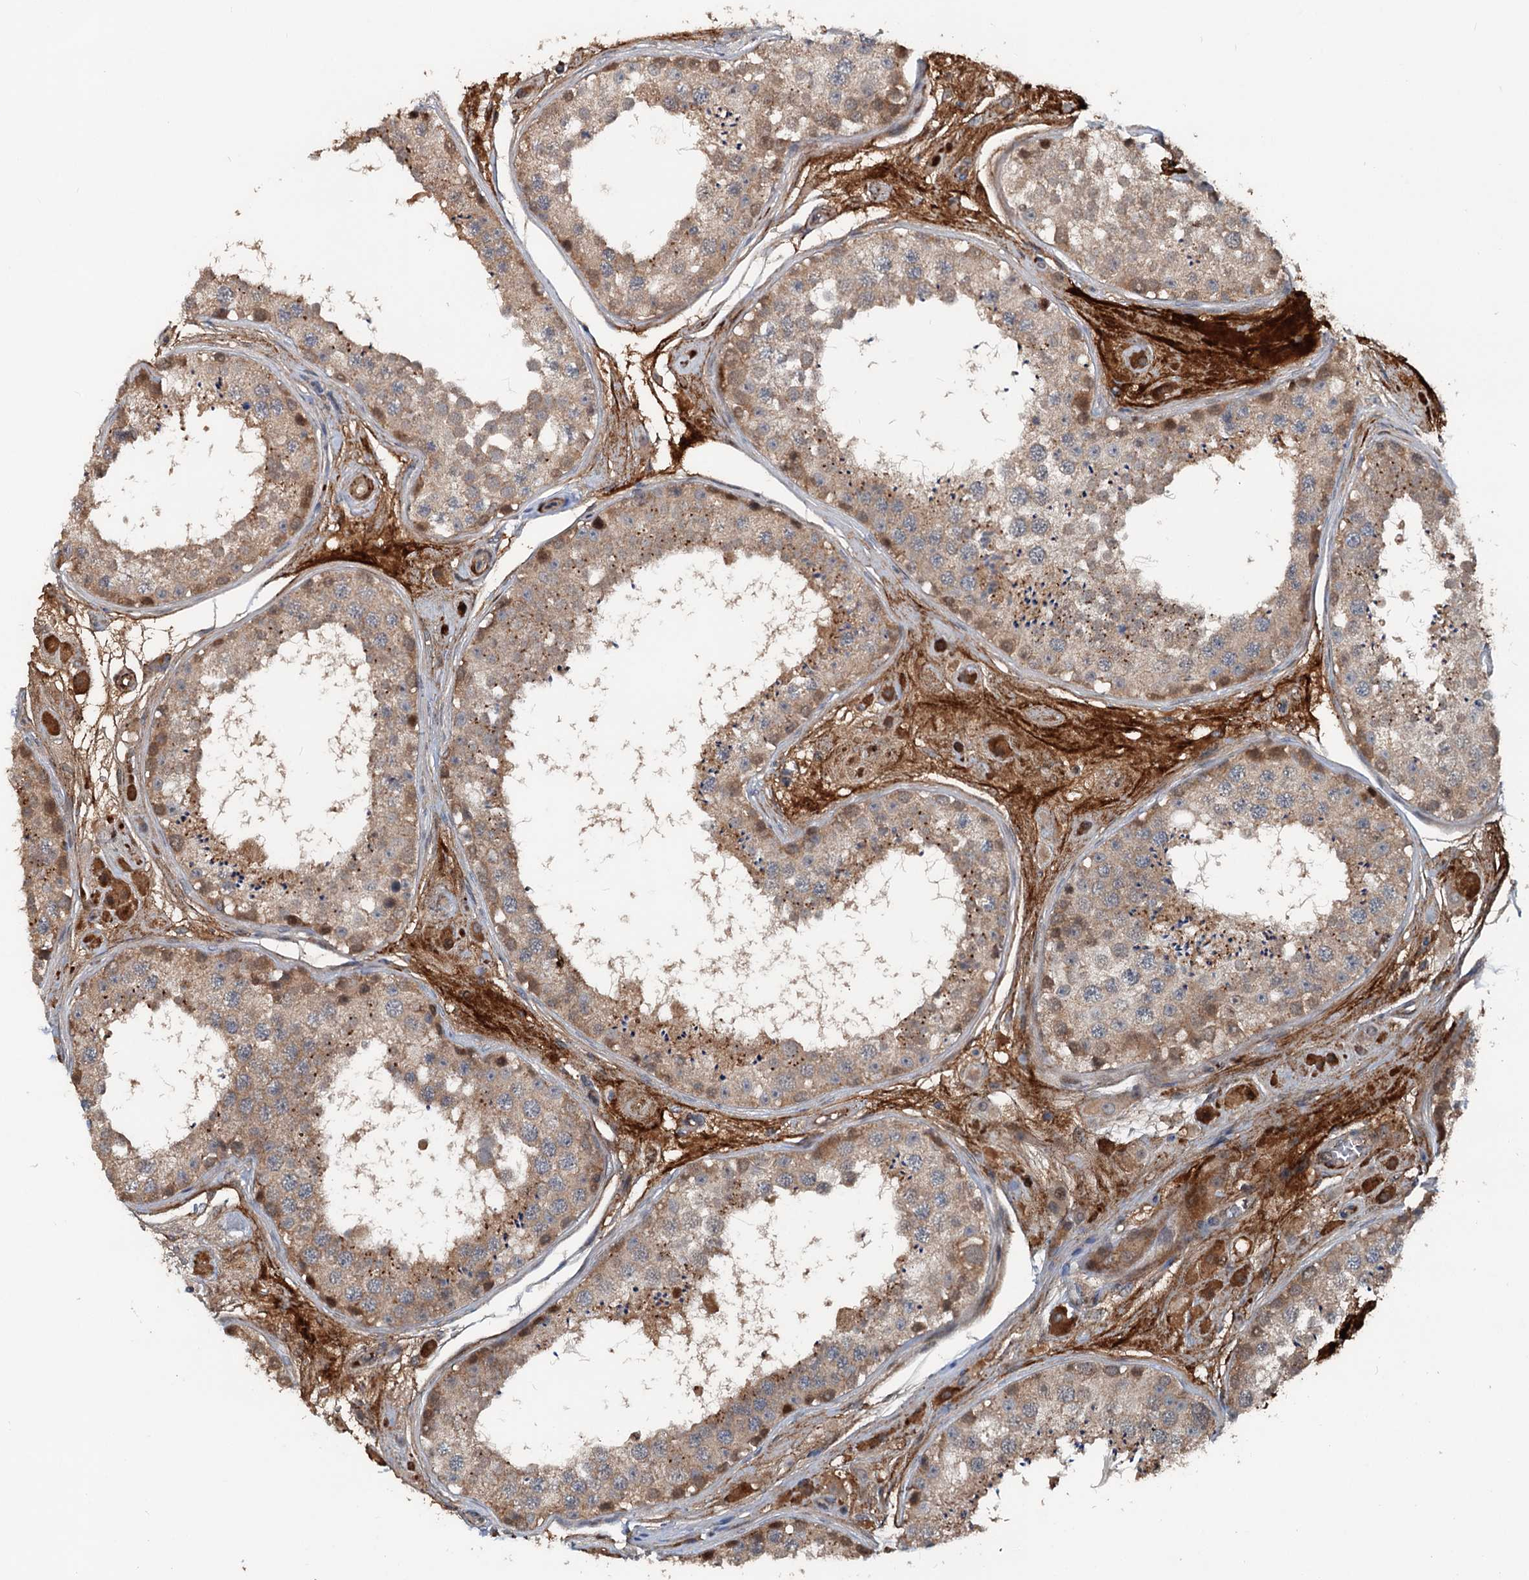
{"staining": {"intensity": "moderate", "quantity": ">75%", "location": "cytoplasmic/membranous"}, "tissue": "testis", "cell_type": "Cells in seminiferous ducts", "image_type": "normal", "snomed": [{"axis": "morphology", "description": "Normal tissue, NOS"}, {"axis": "topography", "description": "Testis"}], "caption": "Protein staining of unremarkable testis reveals moderate cytoplasmic/membranous expression in approximately >75% of cells in seminiferous ducts. (DAB = brown stain, brightfield microscopy at high magnification).", "gene": "TEDC1", "patient": {"sex": "male", "age": 25}}